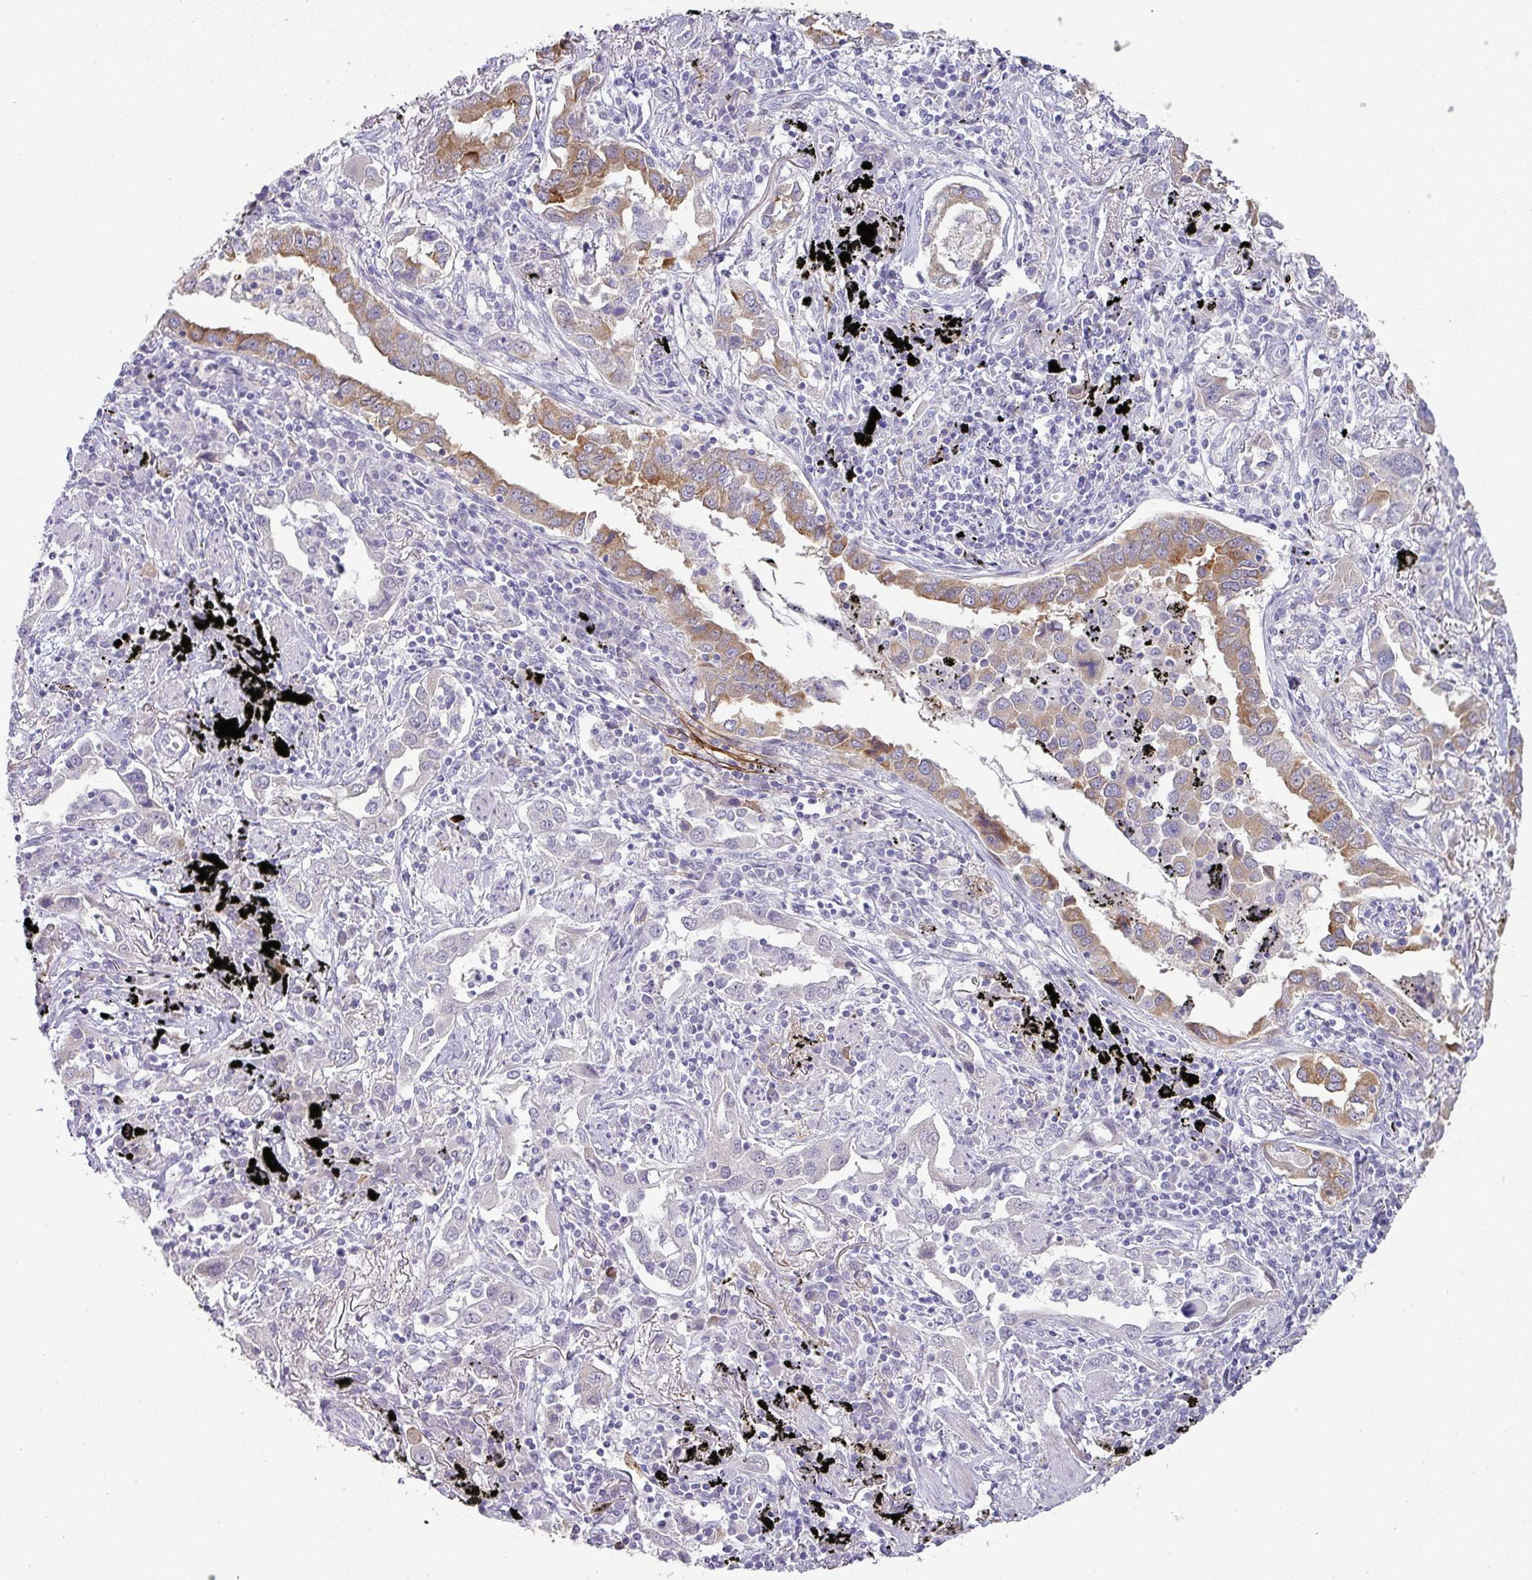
{"staining": {"intensity": "moderate", "quantity": "25%-75%", "location": "cytoplasmic/membranous"}, "tissue": "lung cancer", "cell_type": "Tumor cells", "image_type": "cancer", "snomed": [{"axis": "morphology", "description": "Adenocarcinoma, NOS"}, {"axis": "topography", "description": "Lung"}], "caption": "Tumor cells display medium levels of moderate cytoplasmic/membranous staining in about 25%-75% of cells in adenocarcinoma (lung).", "gene": "FGF17", "patient": {"sex": "male", "age": 67}}